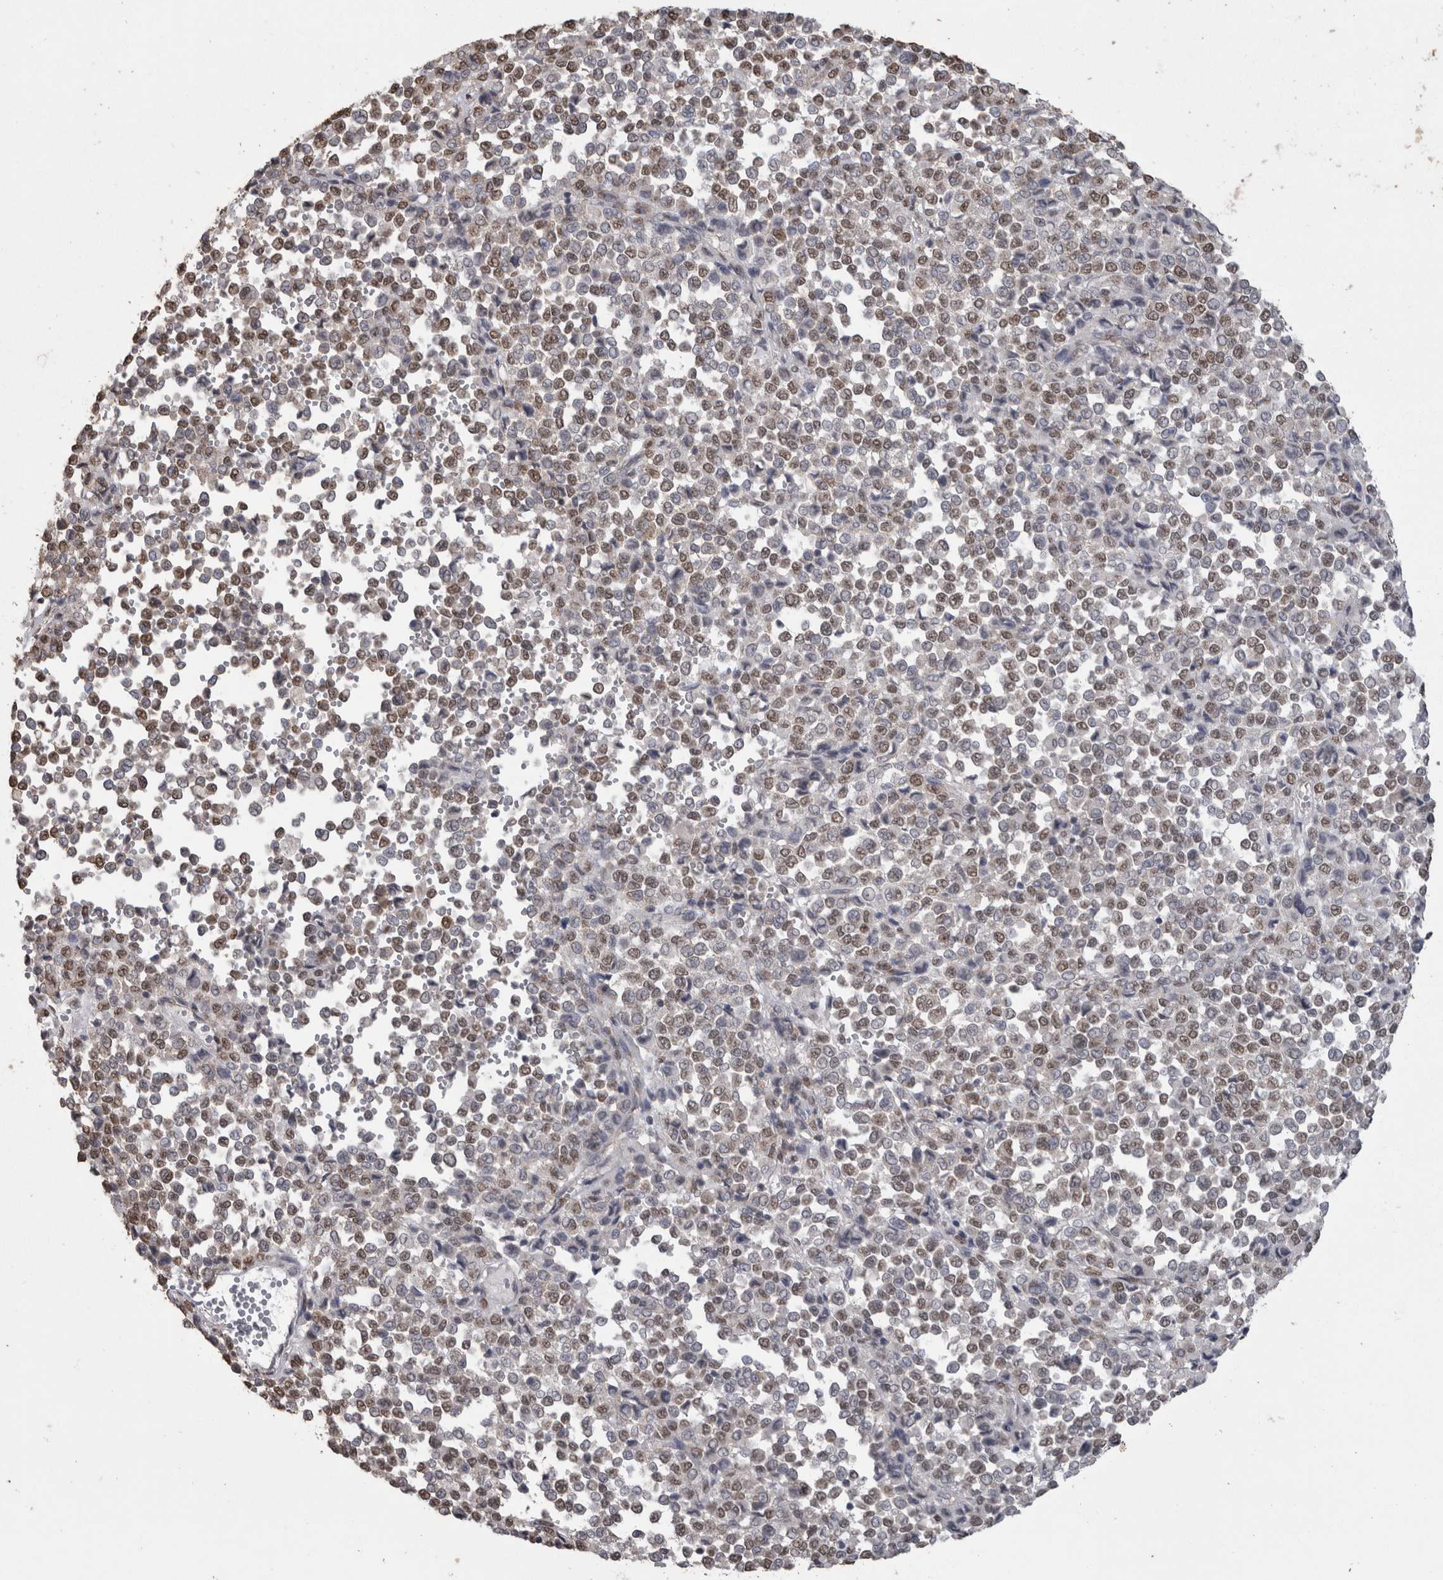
{"staining": {"intensity": "moderate", "quantity": "25%-75%", "location": "nuclear"}, "tissue": "melanoma", "cell_type": "Tumor cells", "image_type": "cancer", "snomed": [{"axis": "morphology", "description": "Malignant melanoma, Metastatic site"}, {"axis": "topography", "description": "Pancreas"}], "caption": "An immunohistochemistry photomicrograph of tumor tissue is shown. Protein staining in brown highlights moderate nuclear positivity in malignant melanoma (metastatic site) within tumor cells.", "gene": "SMAD7", "patient": {"sex": "female", "age": 30}}